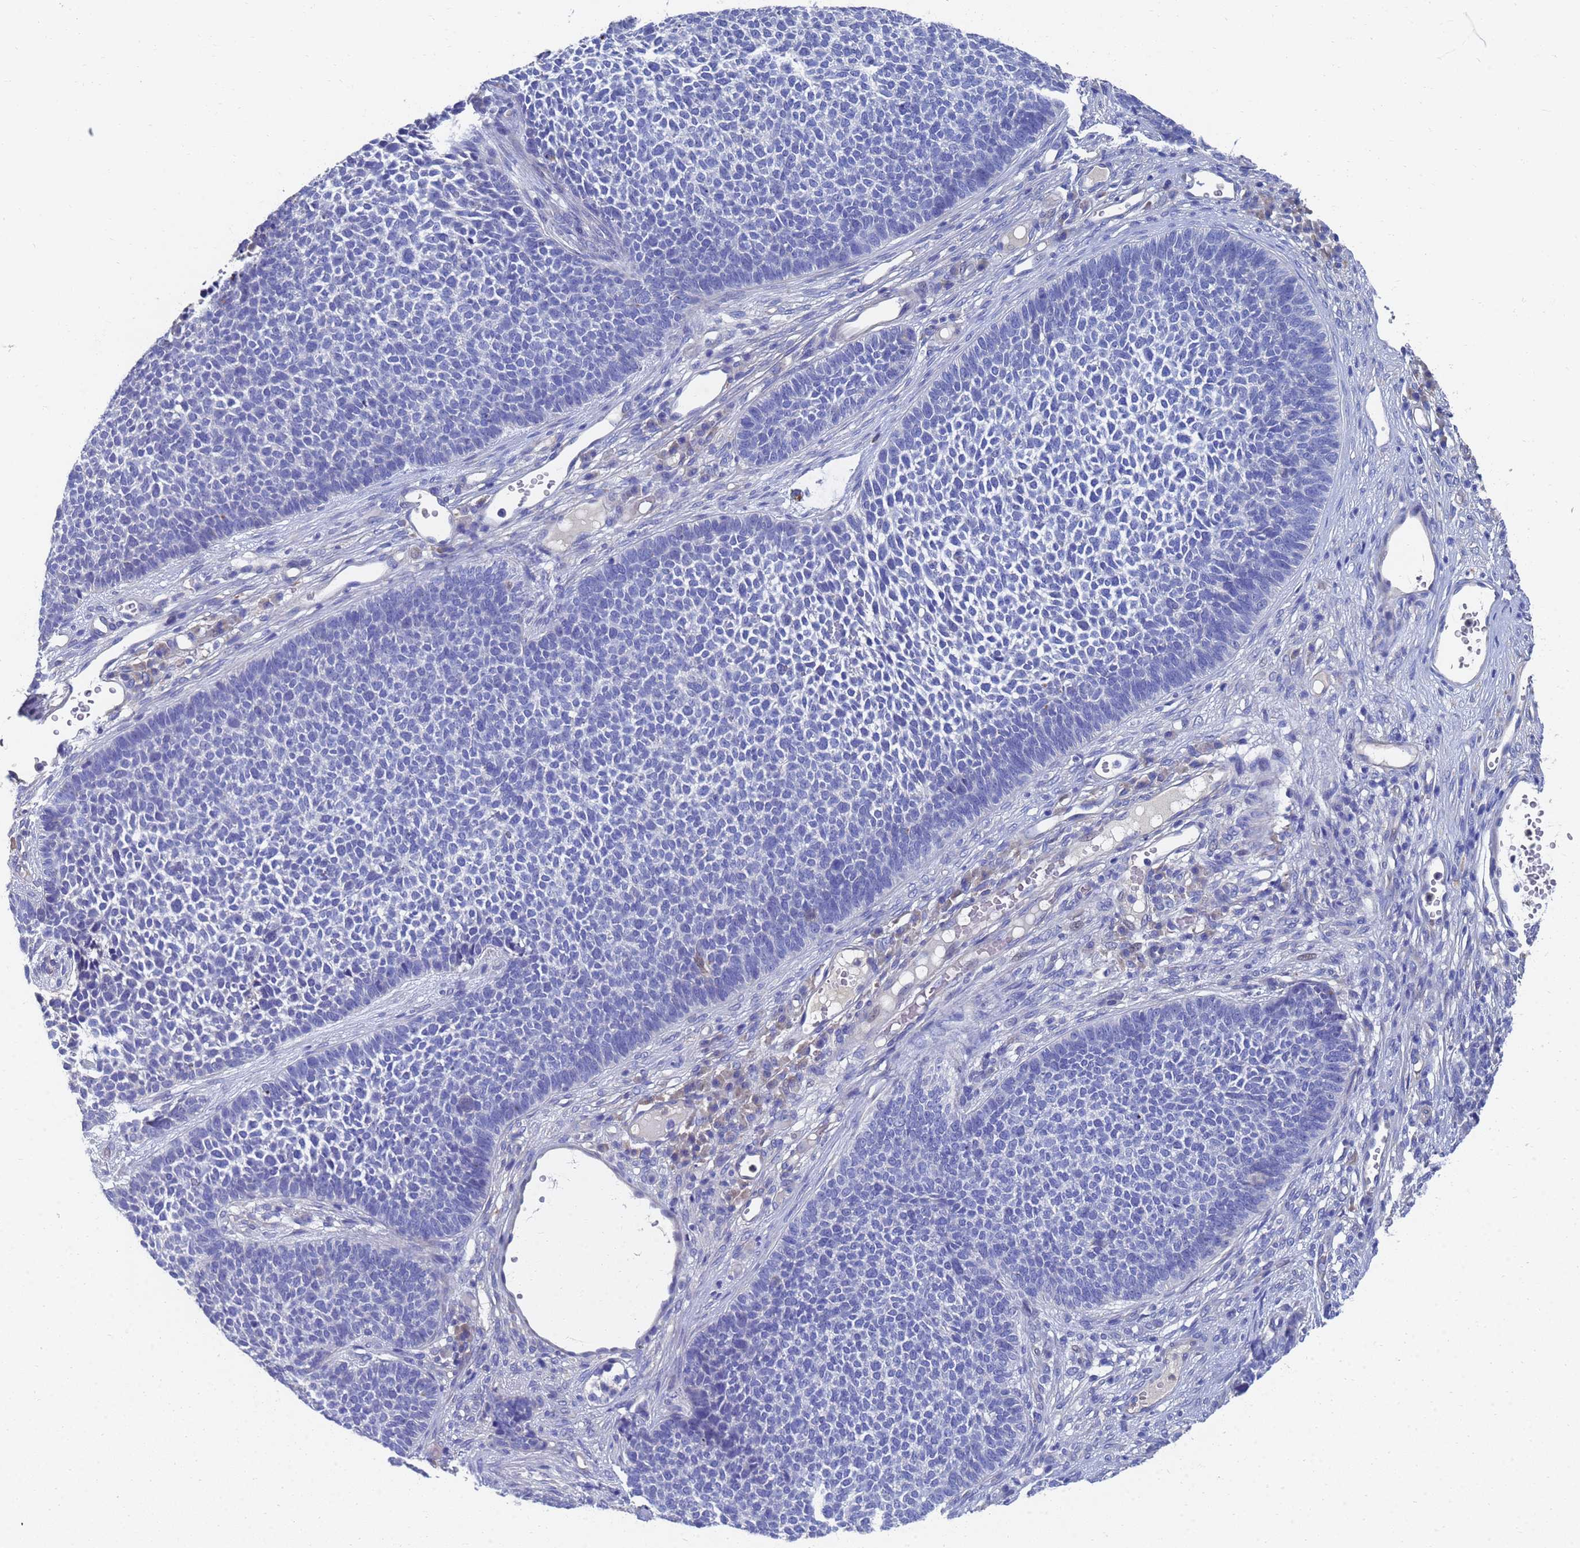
{"staining": {"intensity": "negative", "quantity": "none", "location": "none"}, "tissue": "skin cancer", "cell_type": "Tumor cells", "image_type": "cancer", "snomed": [{"axis": "morphology", "description": "Basal cell carcinoma"}, {"axis": "topography", "description": "Skin"}], "caption": "High magnification brightfield microscopy of basal cell carcinoma (skin) stained with DAB (3,3'-diaminobenzidine) (brown) and counterstained with hematoxylin (blue): tumor cells show no significant staining.", "gene": "LBX2", "patient": {"sex": "female", "age": 84}}